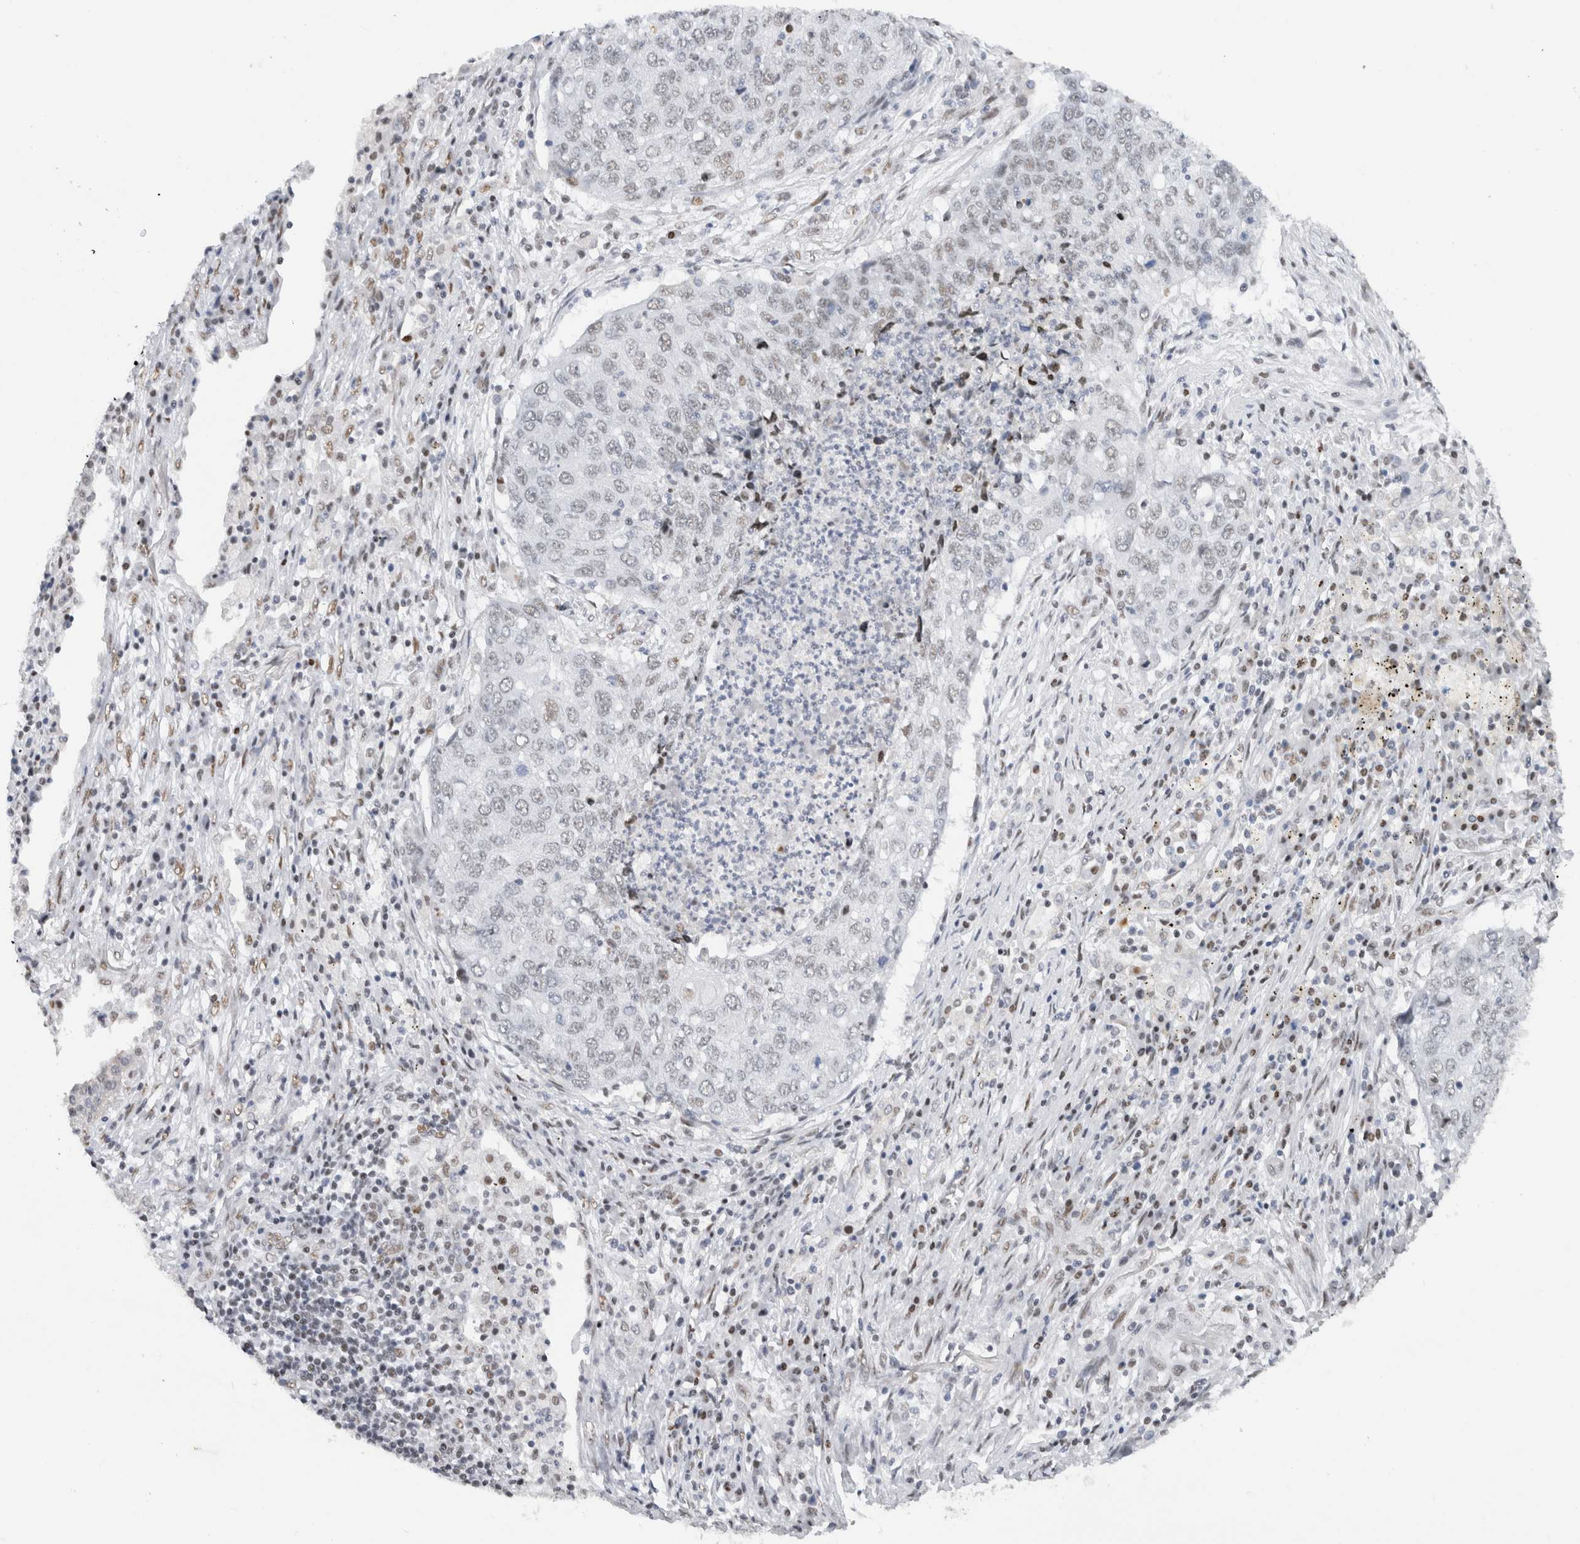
{"staining": {"intensity": "negative", "quantity": "none", "location": "none"}, "tissue": "lung cancer", "cell_type": "Tumor cells", "image_type": "cancer", "snomed": [{"axis": "morphology", "description": "Squamous cell carcinoma, NOS"}, {"axis": "topography", "description": "Lung"}], "caption": "This is an immunohistochemistry photomicrograph of human lung squamous cell carcinoma. There is no positivity in tumor cells.", "gene": "COPS7A", "patient": {"sex": "female", "age": 63}}